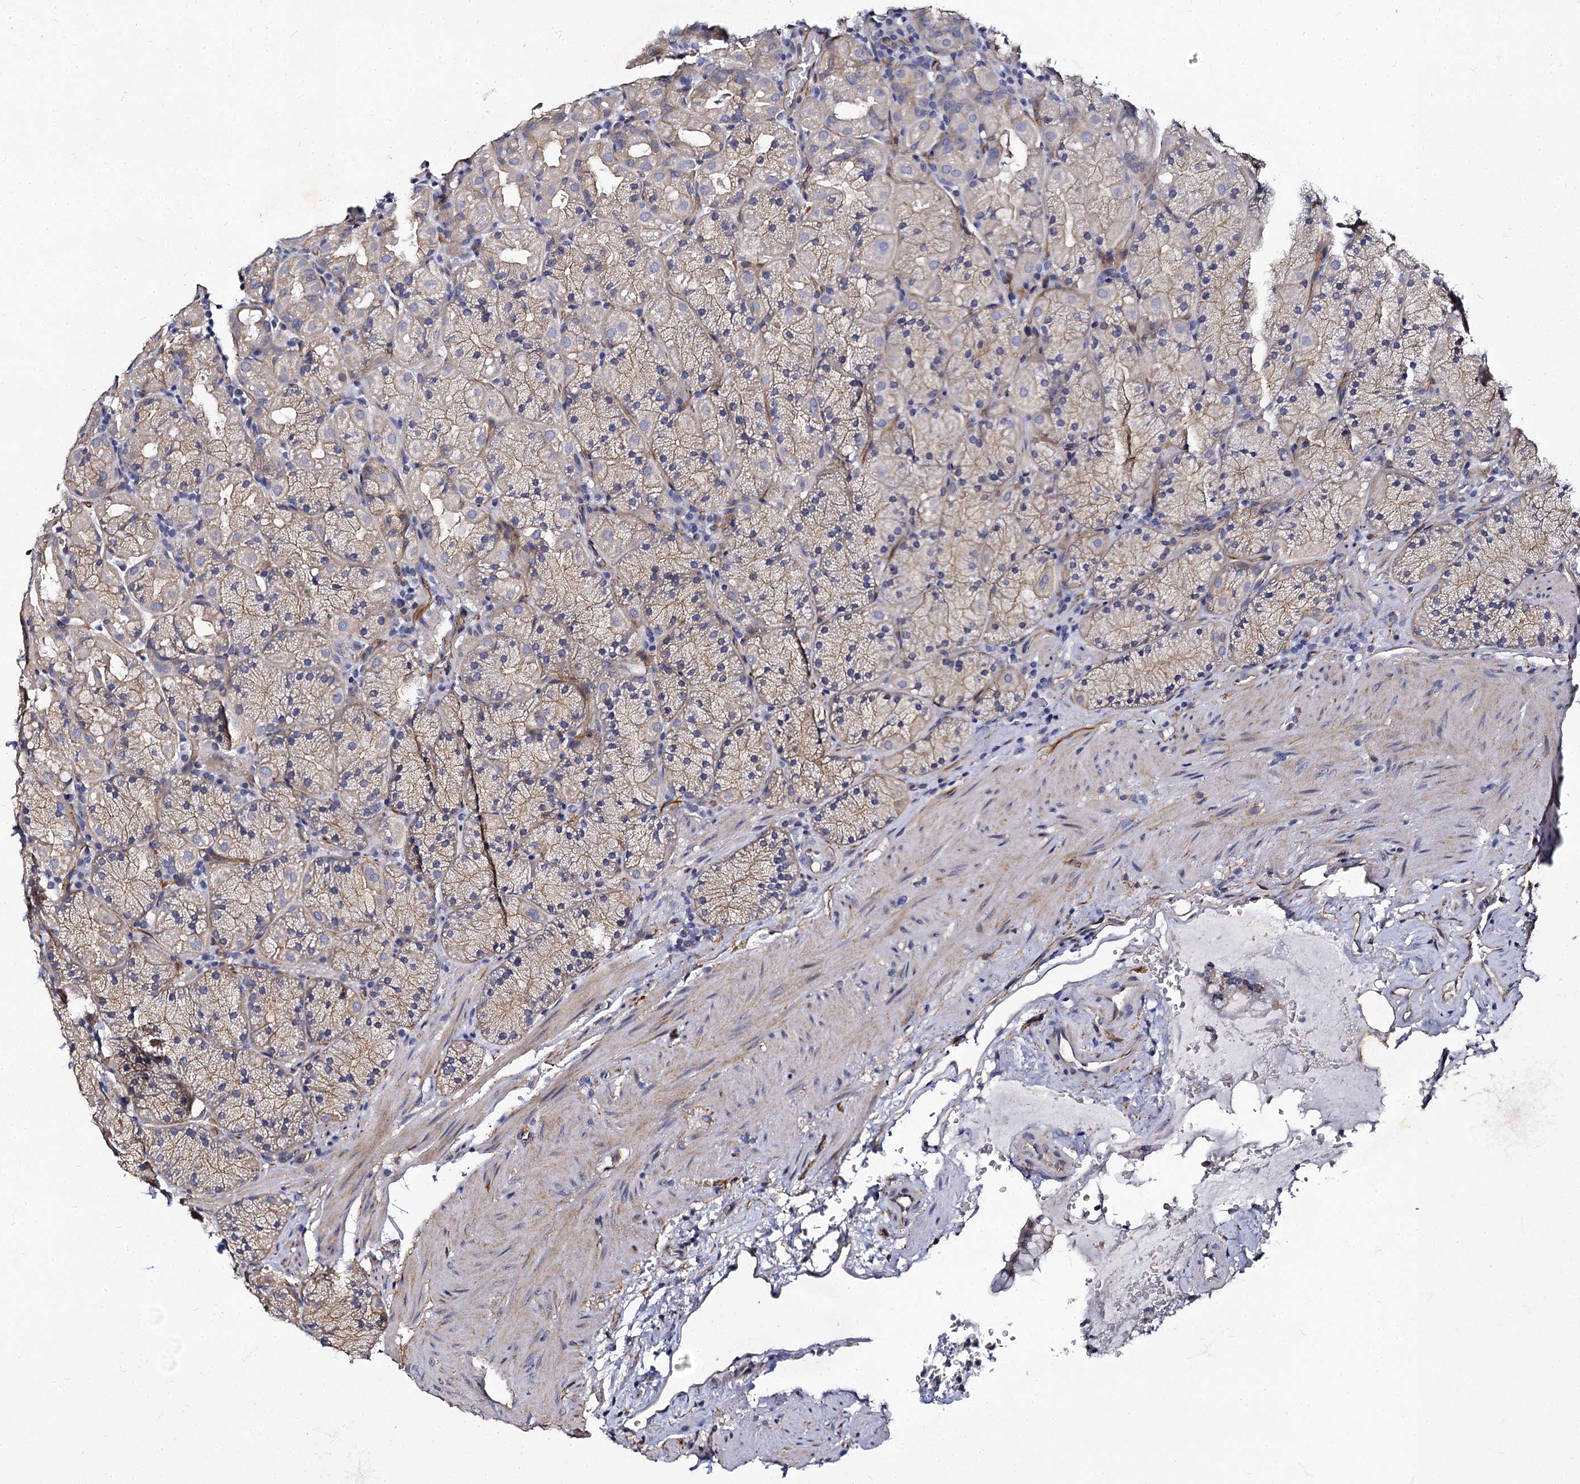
{"staining": {"intensity": "moderate", "quantity": "25%-75%", "location": "cytoplasmic/membranous"}, "tissue": "stomach", "cell_type": "Glandular cells", "image_type": "normal", "snomed": [{"axis": "morphology", "description": "Normal tissue, NOS"}, {"axis": "topography", "description": "Stomach, upper"}, {"axis": "topography", "description": "Stomach, lower"}], "caption": "Moderate cytoplasmic/membranous expression is identified in about 25%-75% of glandular cells in unremarkable stomach. The staining is performed using DAB (3,3'-diaminobenzidine) brown chromogen to label protein expression. The nuclei are counter-stained blue using hematoxylin.", "gene": "CBFB", "patient": {"sex": "male", "age": 80}}